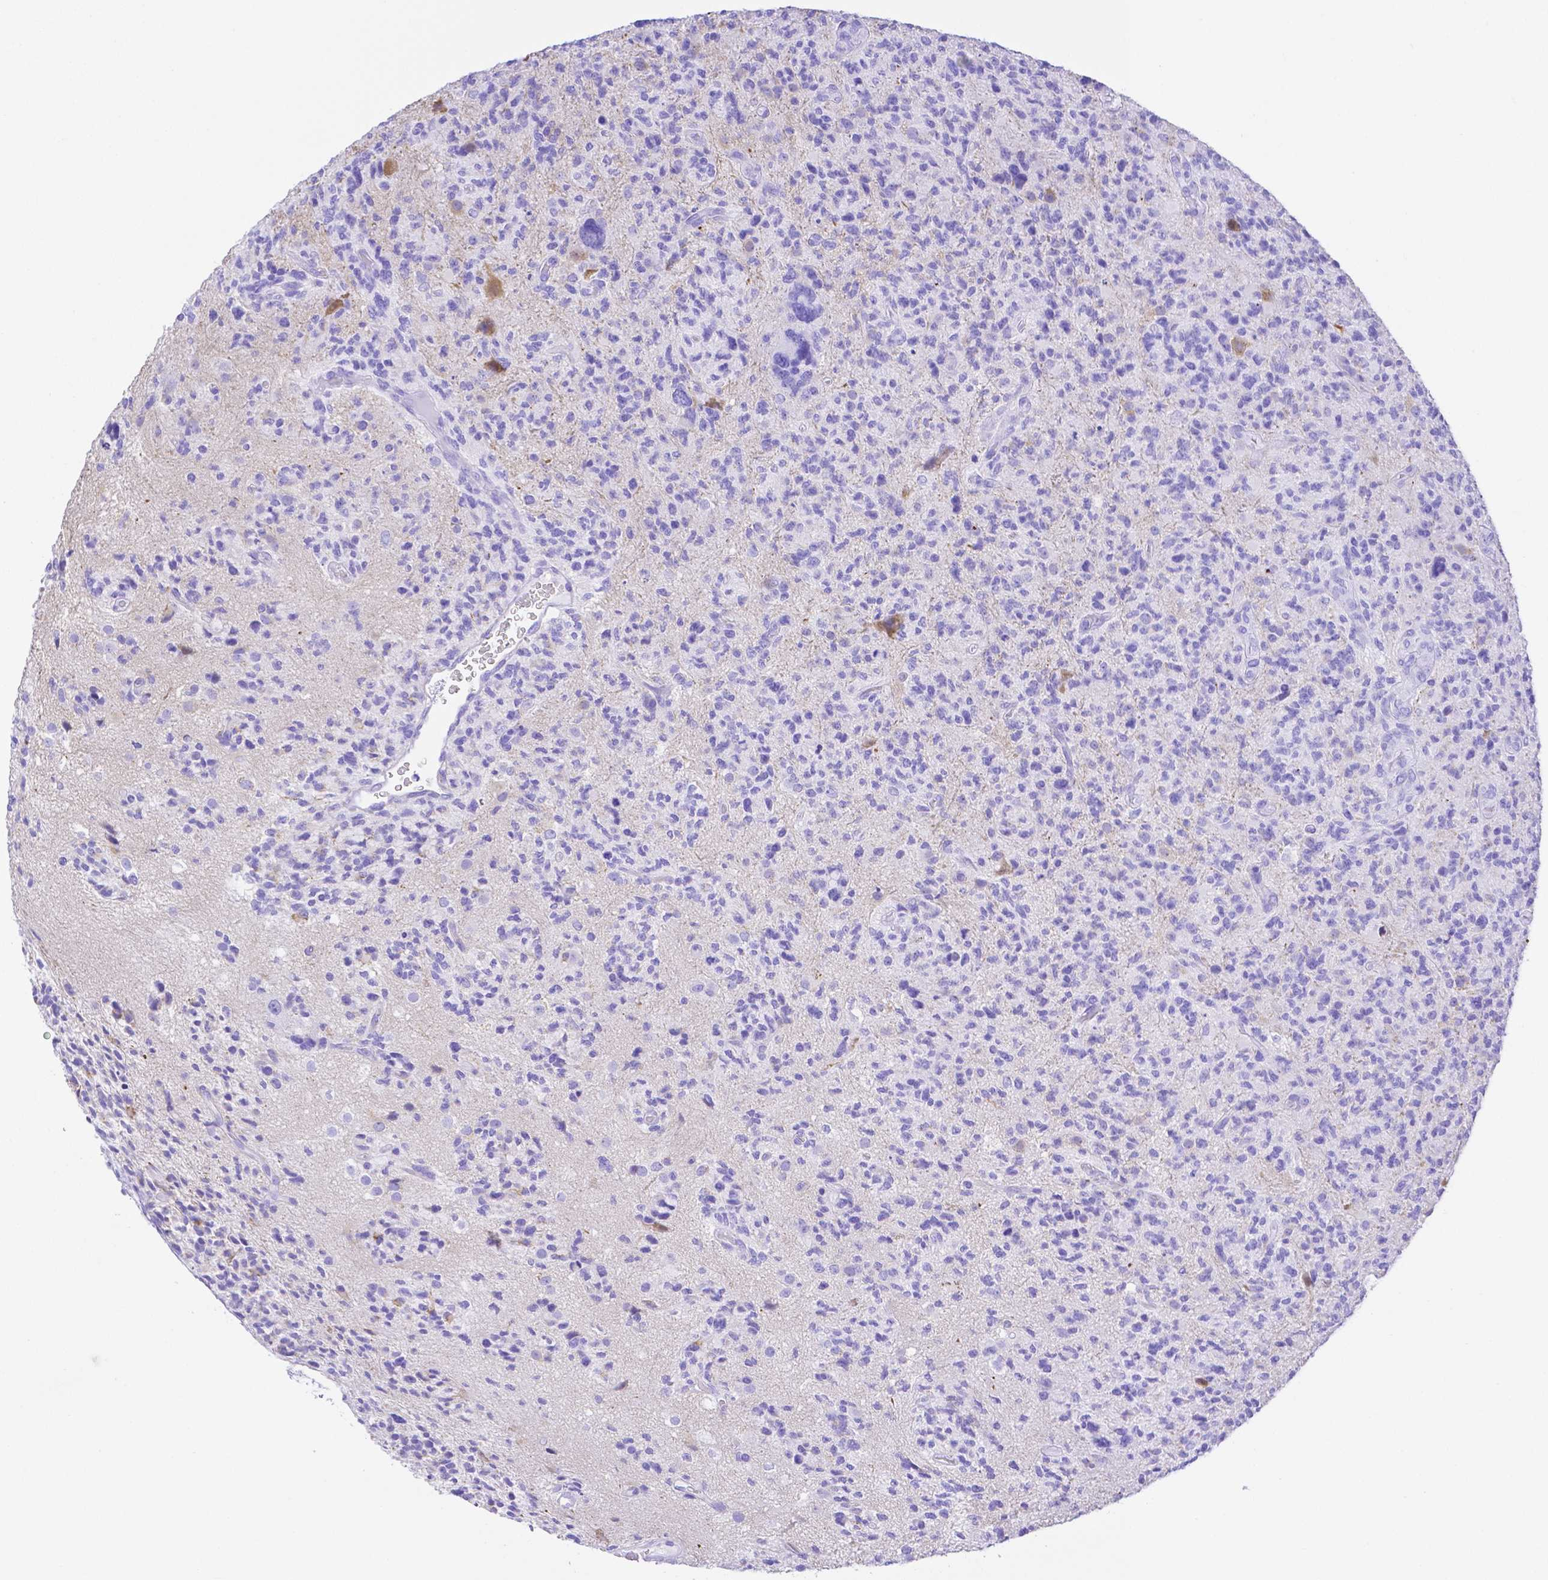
{"staining": {"intensity": "negative", "quantity": "none", "location": "none"}, "tissue": "glioma", "cell_type": "Tumor cells", "image_type": "cancer", "snomed": [{"axis": "morphology", "description": "Glioma, malignant, High grade"}, {"axis": "topography", "description": "Brain"}], "caption": "This is a image of immunohistochemistry staining of malignant glioma (high-grade), which shows no positivity in tumor cells.", "gene": "SMR3A", "patient": {"sex": "female", "age": 71}}